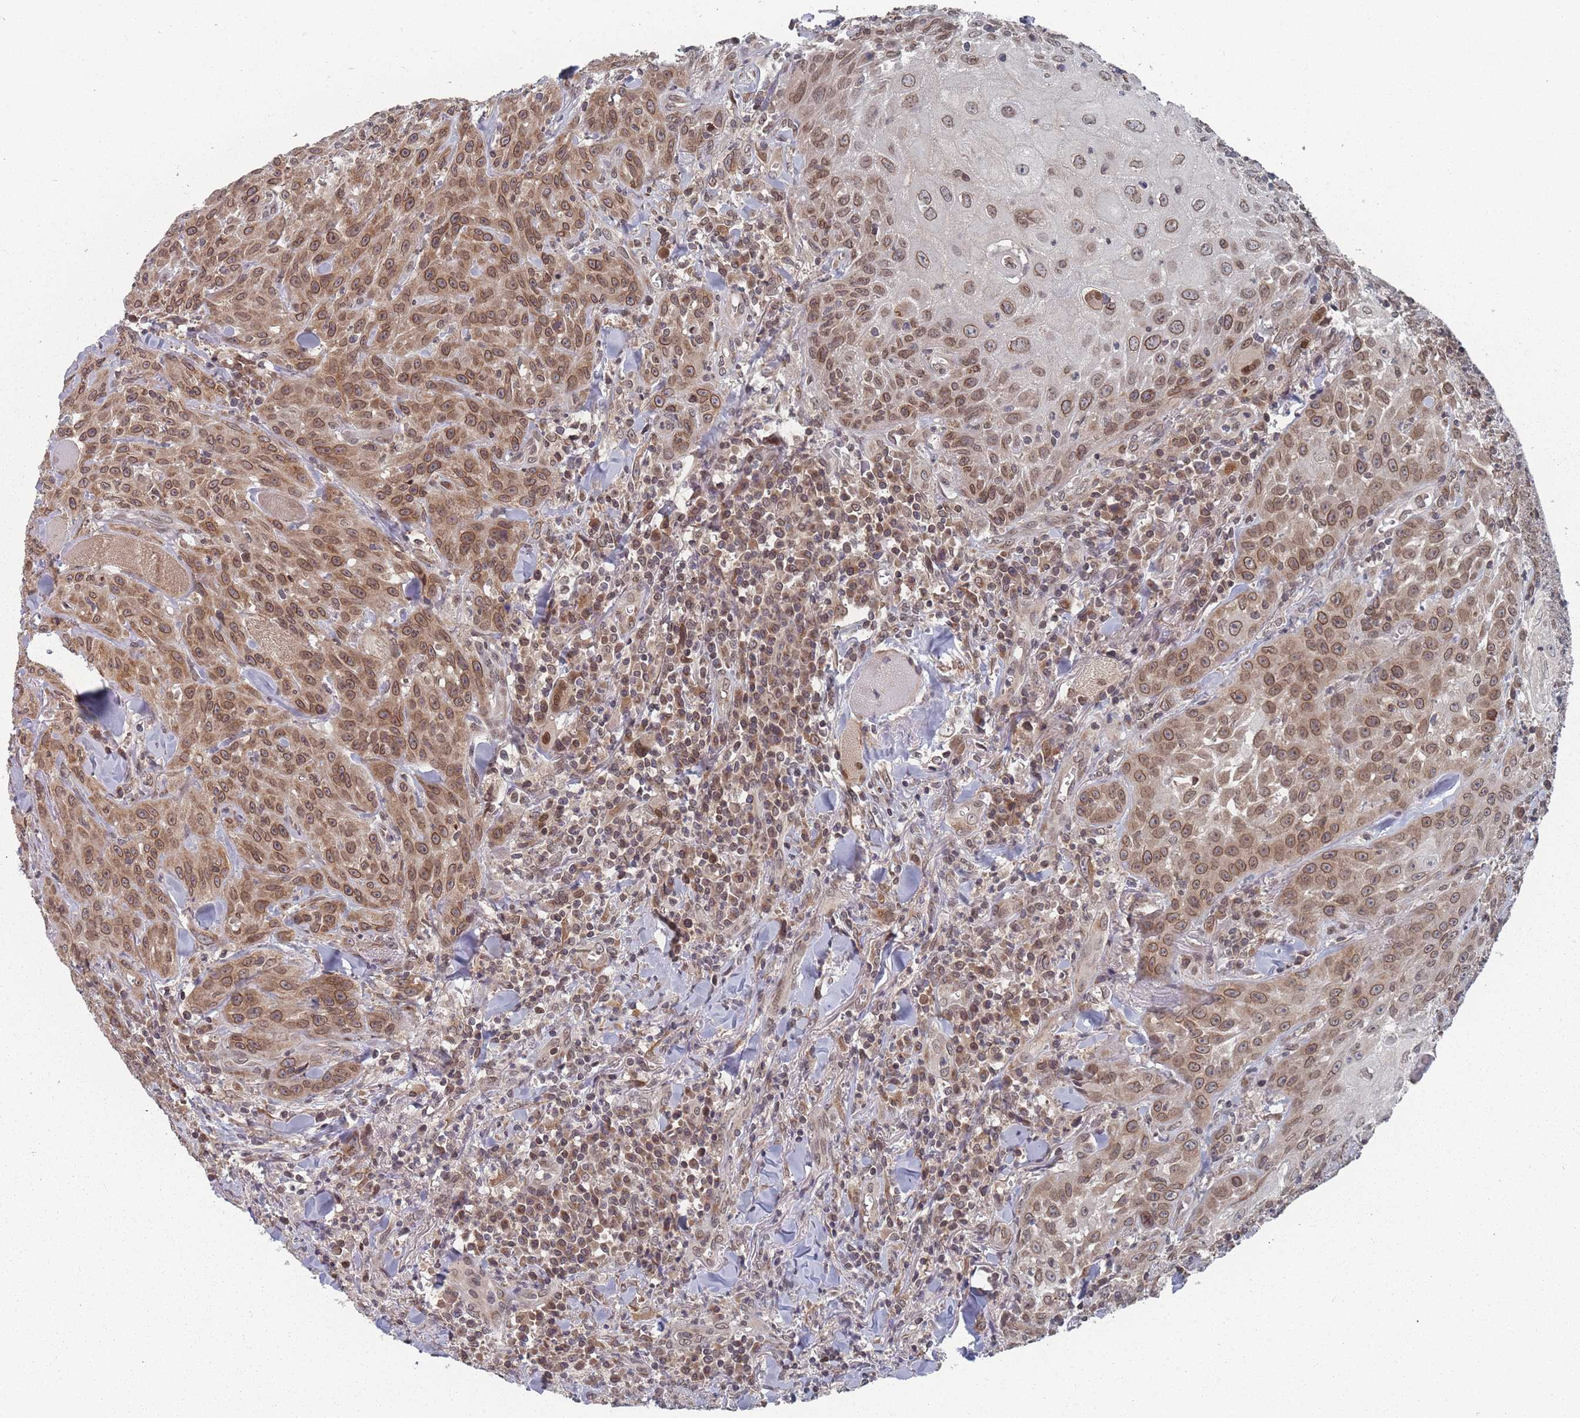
{"staining": {"intensity": "moderate", "quantity": ">75%", "location": "cytoplasmic/membranous,nuclear"}, "tissue": "head and neck cancer", "cell_type": "Tumor cells", "image_type": "cancer", "snomed": [{"axis": "morphology", "description": "Normal tissue, NOS"}, {"axis": "morphology", "description": "Squamous cell carcinoma, NOS"}, {"axis": "topography", "description": "Oral tissue"}, {"axis": "topography", "description": "Head-Neck"}], "caption": "A high-resolution histopathology image shows IHC staining of squamous cell carcinoma (head and neck), which shows moderate cytoplasmic/membranous and nuclear positivity in approximately >75% of tumor cells. Using DAB (3,3'-diaminobenzidine) (brown) and hematoxylin (blue) stains, captured at high magnification using brightfield microscopy.", "gene": "TBC1D25", "patient": {"sex": "female", "age": 70}}